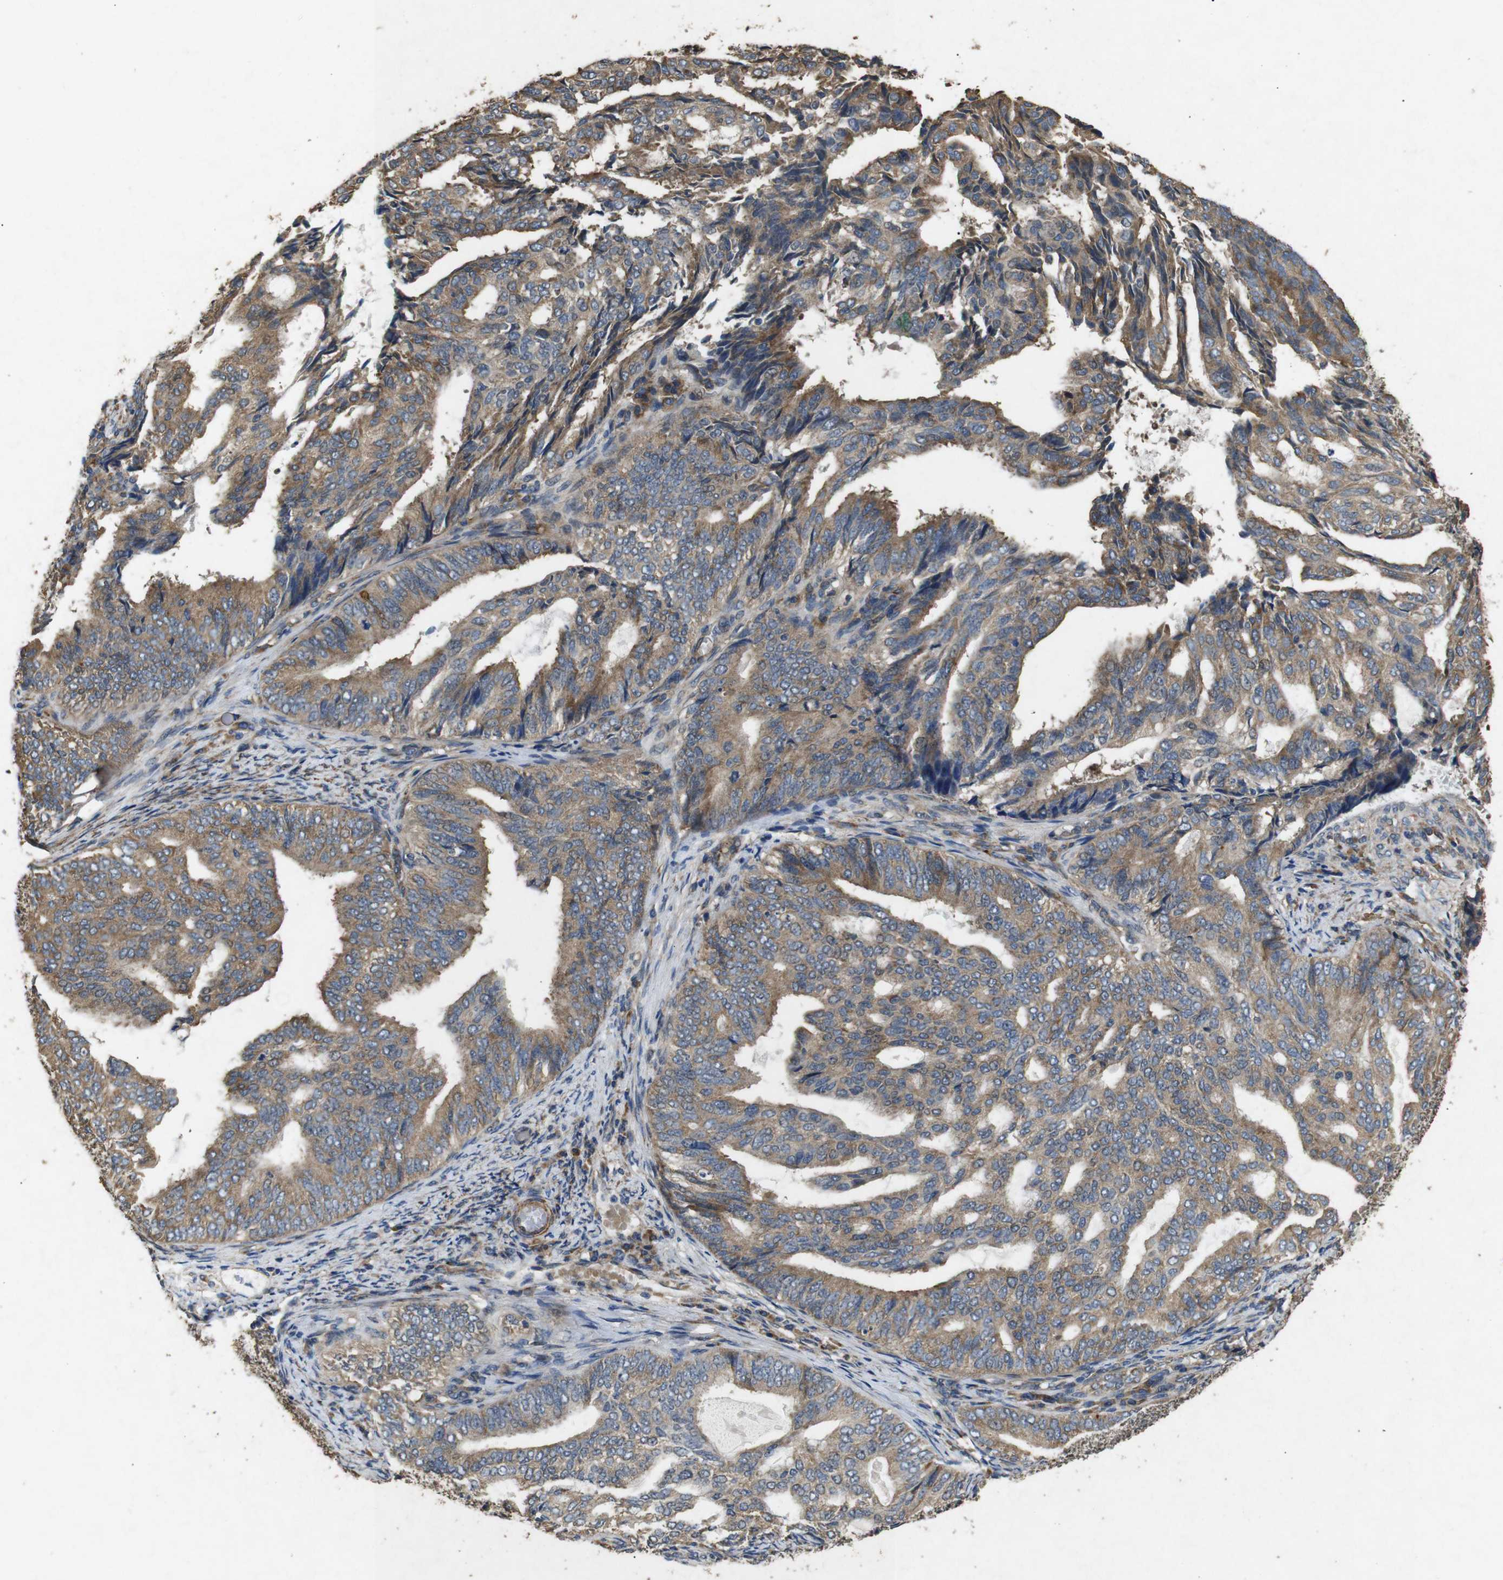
{"staining": {"intensity": "moderate", "quantity": ">75%", "location": "cytoplasmic/membranous"}, "tissue": "endometrial cancer", "cell_type": "Tumor cells", "image_type": "cancer", "snomed": [{"axis": "morphology", "description": "Adenocarcinoma, NOS"}, {"axis": "topography", "description": "Endometrium"}], "caption": "Immunohistochemistry histopathology image of neoplastic tissue: human adenocarcinoma (endometrial) stained using IHC displays medium levels of moderate protein expression localized specifically in the cytoplasmic/membranous of tumor cells, appearing as a cytoplasmic/membranous brown color.", "gene": "BNIP3", "patient": {"sex": "female", "age": 58}}